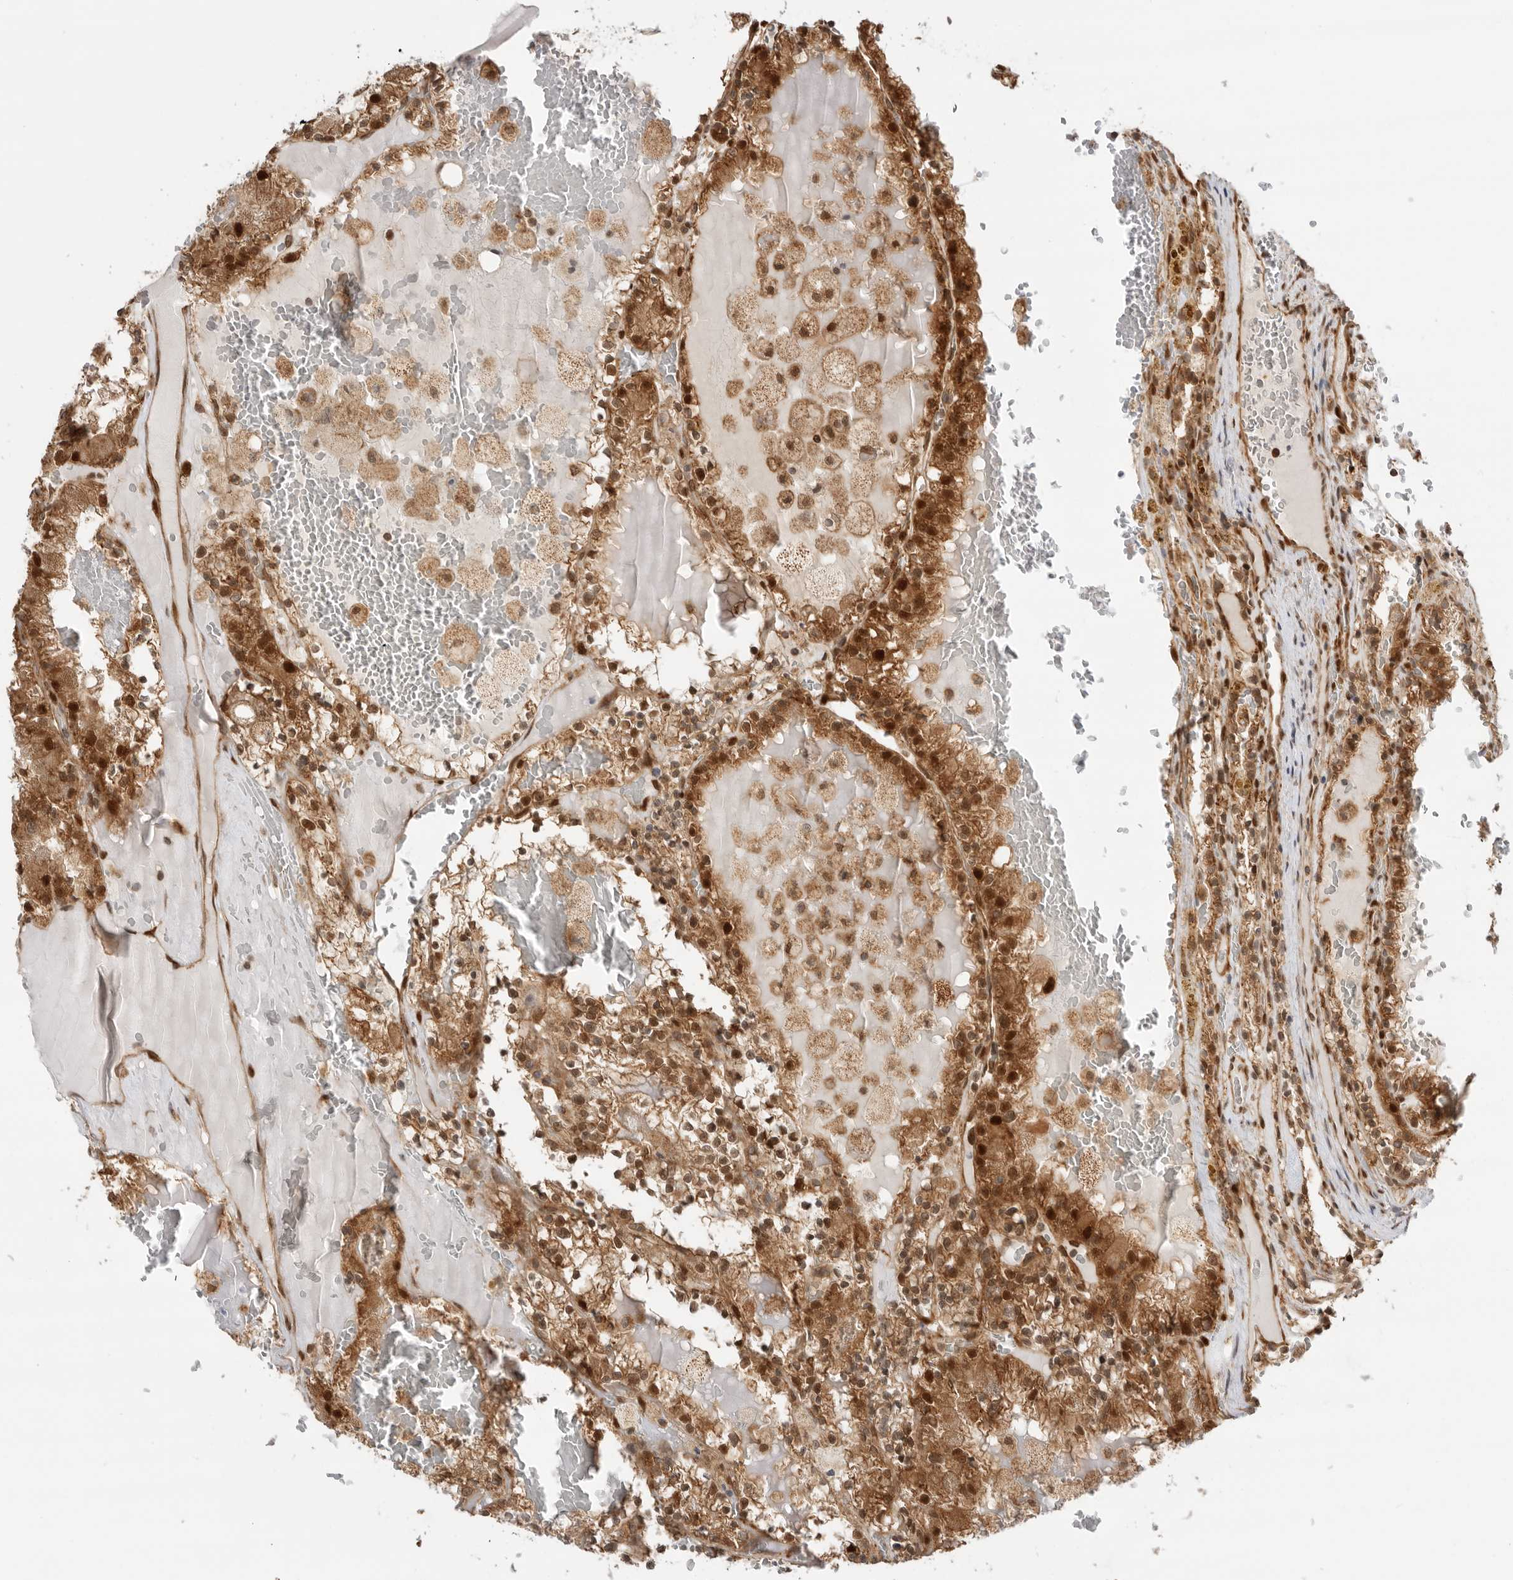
{"staining": {"intensity": "strong", "quantity": ">75%", "location": "cytoplasmic/membranous,nuclear"}, "tissue": "renal cancer", "cell_type": "Tumor cells", "image_type": "cancer", "snomed": [{"axis": "morphology", "description": "Adenocarcinoma, NOS"}, {"axis": "topography", "description": "Kidney"}], "caption": "A photomicrograph of renal cancer stained for a protein reveals strong cytoplasmic/membranous and nuclear brown staining in tumor cells. (Stains: DAB in brown, nuclei in blue, Microscopy: brightfield microscopy at high magnification).", "gene": "DCAF8", "patient": {"sex": "female", "age": 56}}